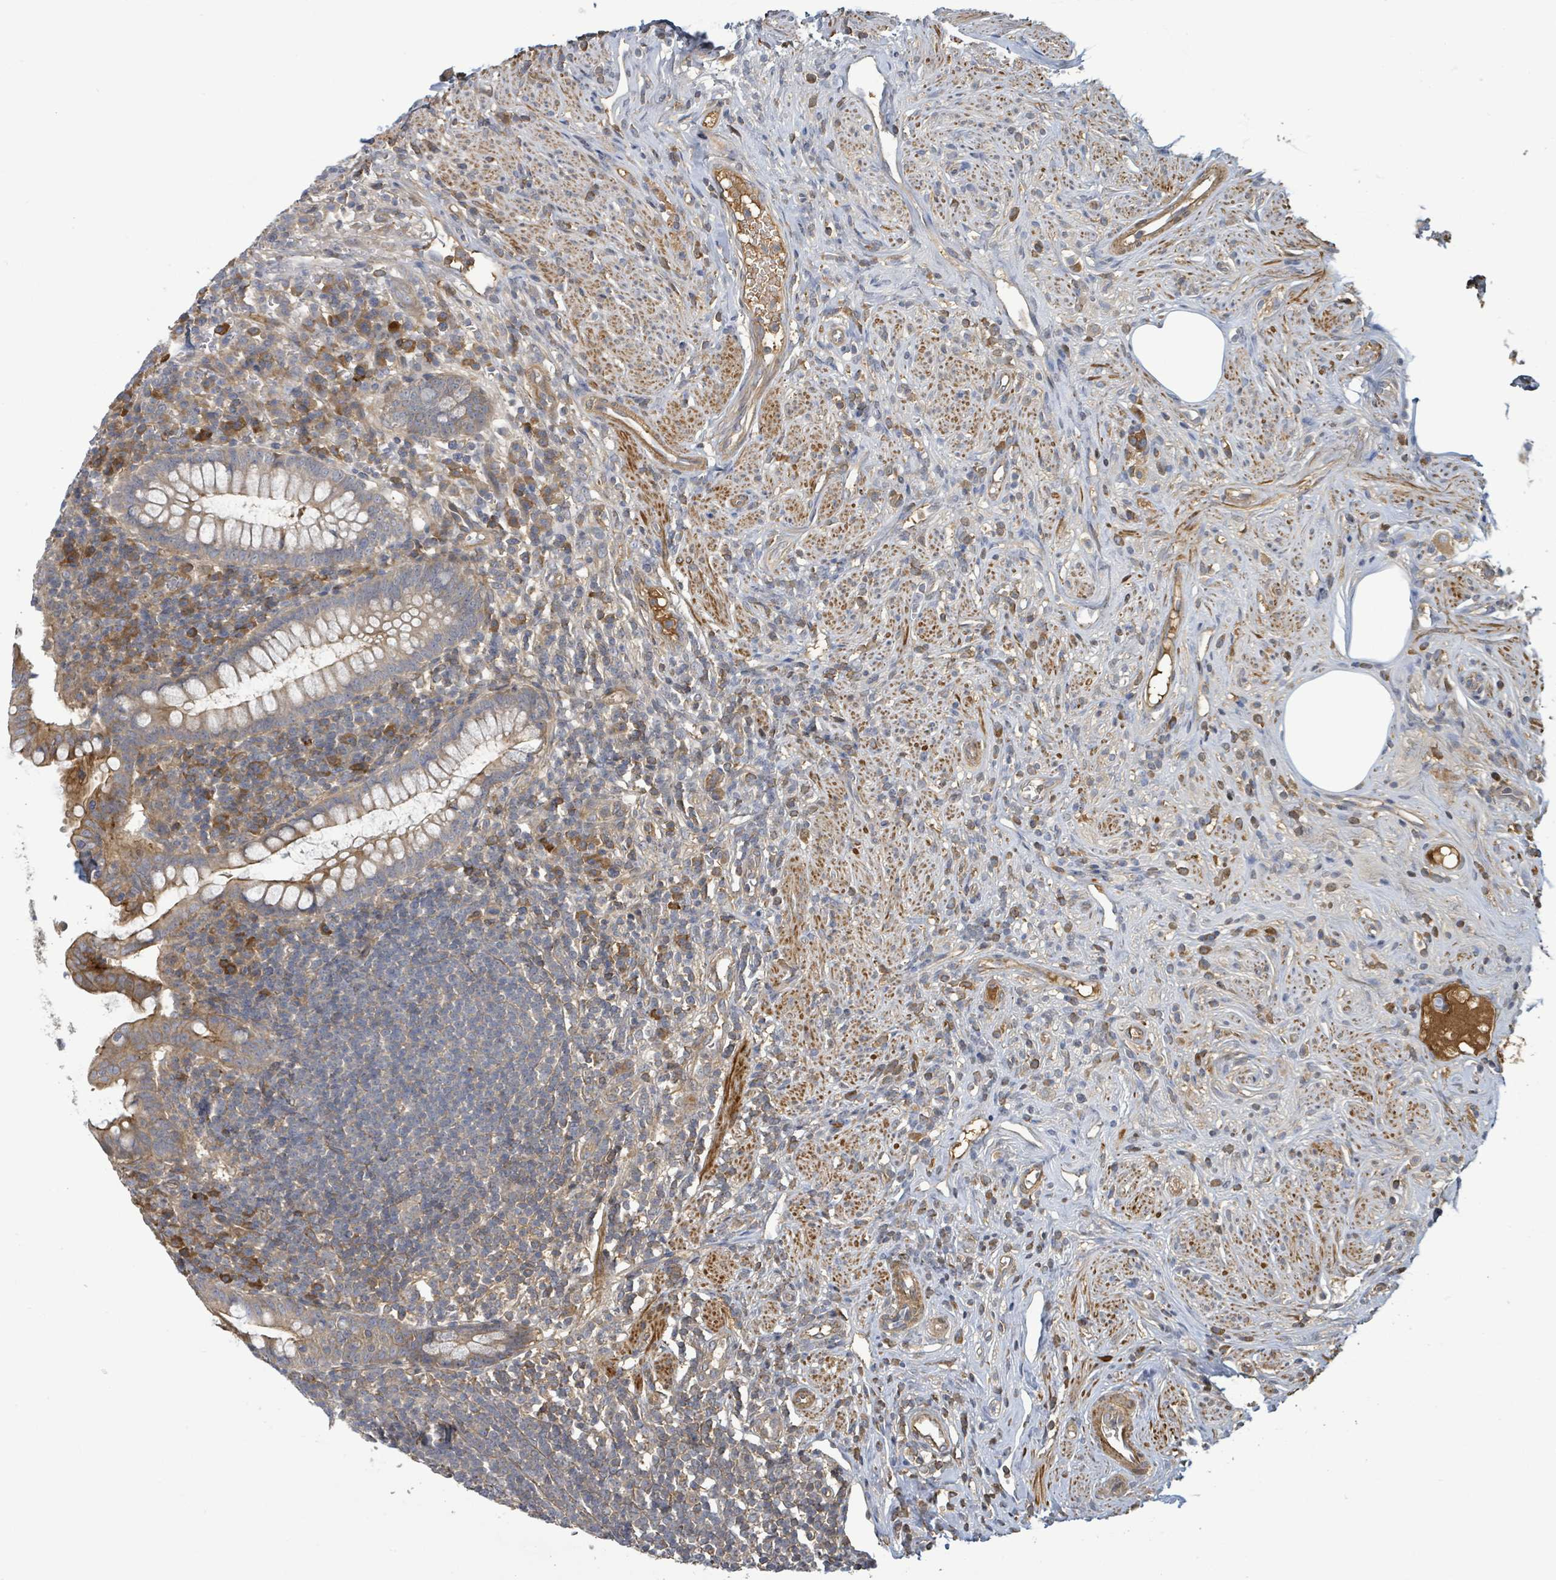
{"staining": {"intensity": "moderate", "quantity": ">75%", "location": "cytoplasmic/membranous"}, "tissue": "appendix", "cell_type": "Glandular cells", "image_type": "normal", "snomed": [{"axis": "morphology", "description": "Normal tissue, NOS"}, {"axis": "topography", "description": "Appendix"}], "caption": "The micrograph displays immunohistochemical staining of normal appendix. There is moderate cytoplasmic/membranous expression is present in about >75% of glandular cells. (Brightfield microscopy of DAB IHC at high magnification).", "gene": "STARD4", "patient": {"sex": "female", "age": 56}}